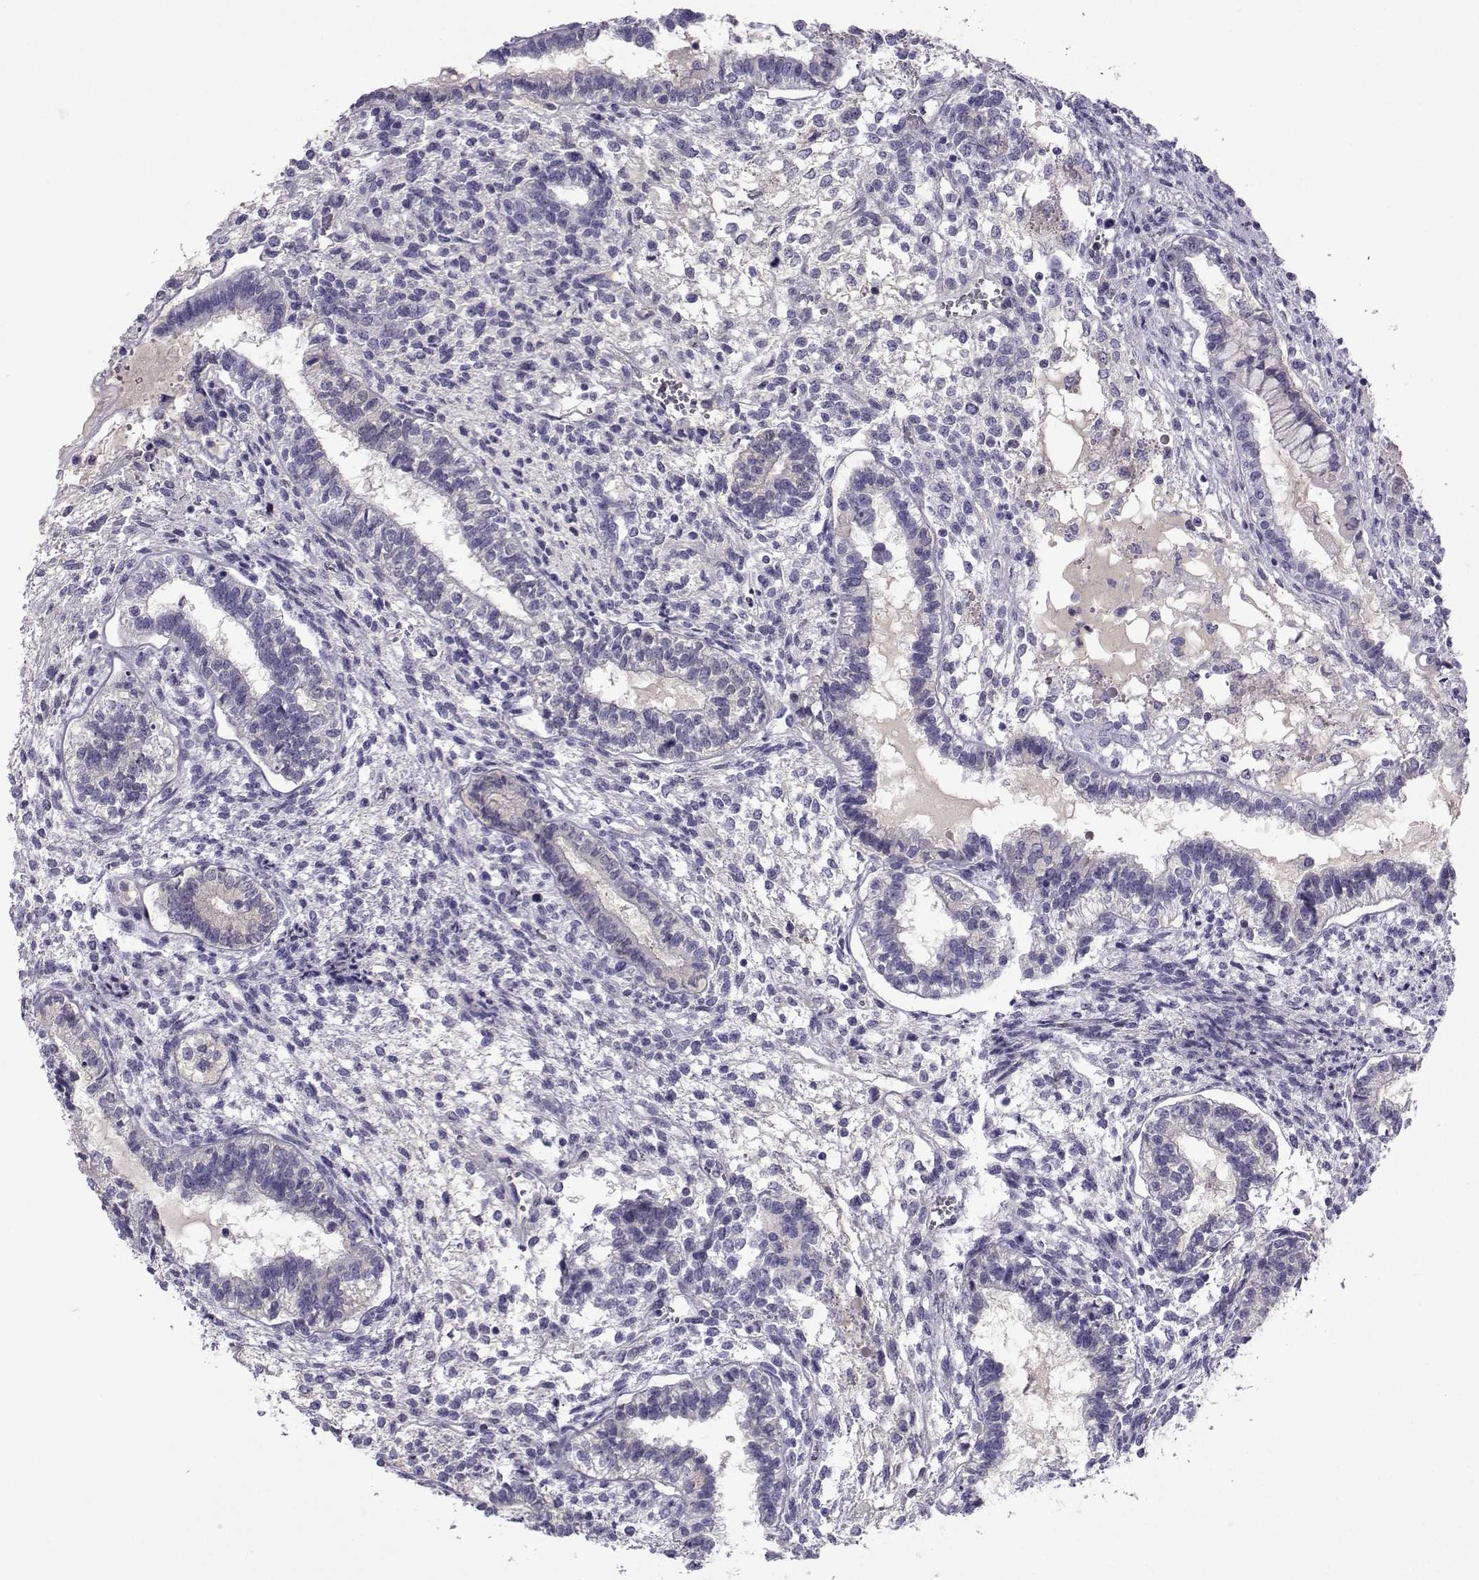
{"staining": {"intensity": "negative", "quantity": "none", "location": "none"}, "tissue": "testis cancer", "cell_type": "Tumor cells", "image_type": "cancer", "snomed": [{"axis": "morphology", "description": "Carcinoma, Embryonal, NOS"}, {"axis": "topography", "description": "Testis"}], "caption": "Tumor cells are negative for protein expression in human testis cancer (embryonal carcinoma).", "gene": "ARMC2", "patient": {"sex": "male", "age": 37}}